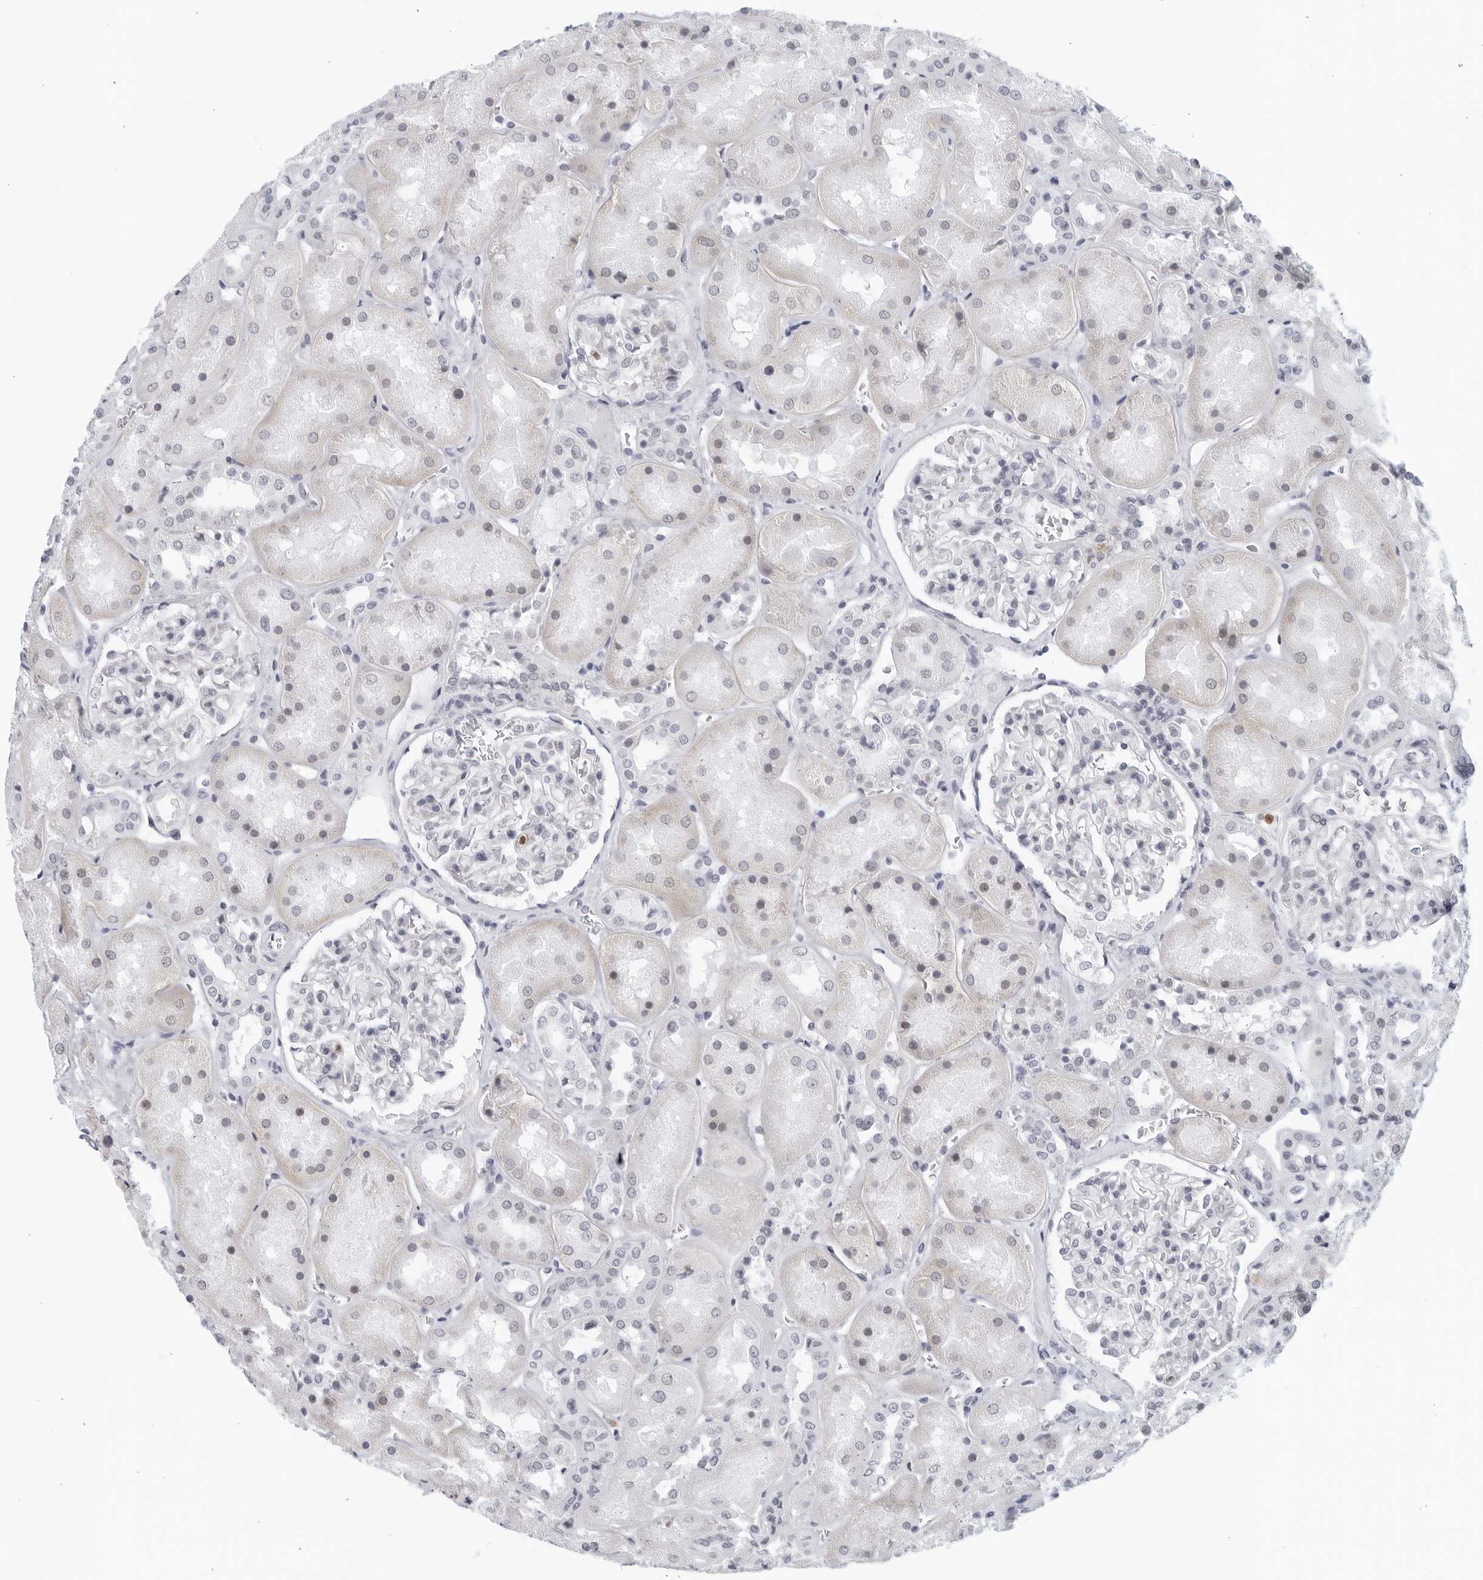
{"staining": {"intensity": "negative", "quantity": "none", "location": "none"}, "tissue": "kidney", "cell_type": "Cells in glomeruli", "image_type": "normal", "snomed": [{"axis": "morphology", "description": "Normal tissue, NOS"}, {"axis": "topography", "description": "Kidney"}], "caption": "Kidney stained for a protein using immunohistochemistry (IHC) demonstrates no expression cells in glomeruli.", "gene": "KLK7", "patient": {"sex": "male", "age": 70}}